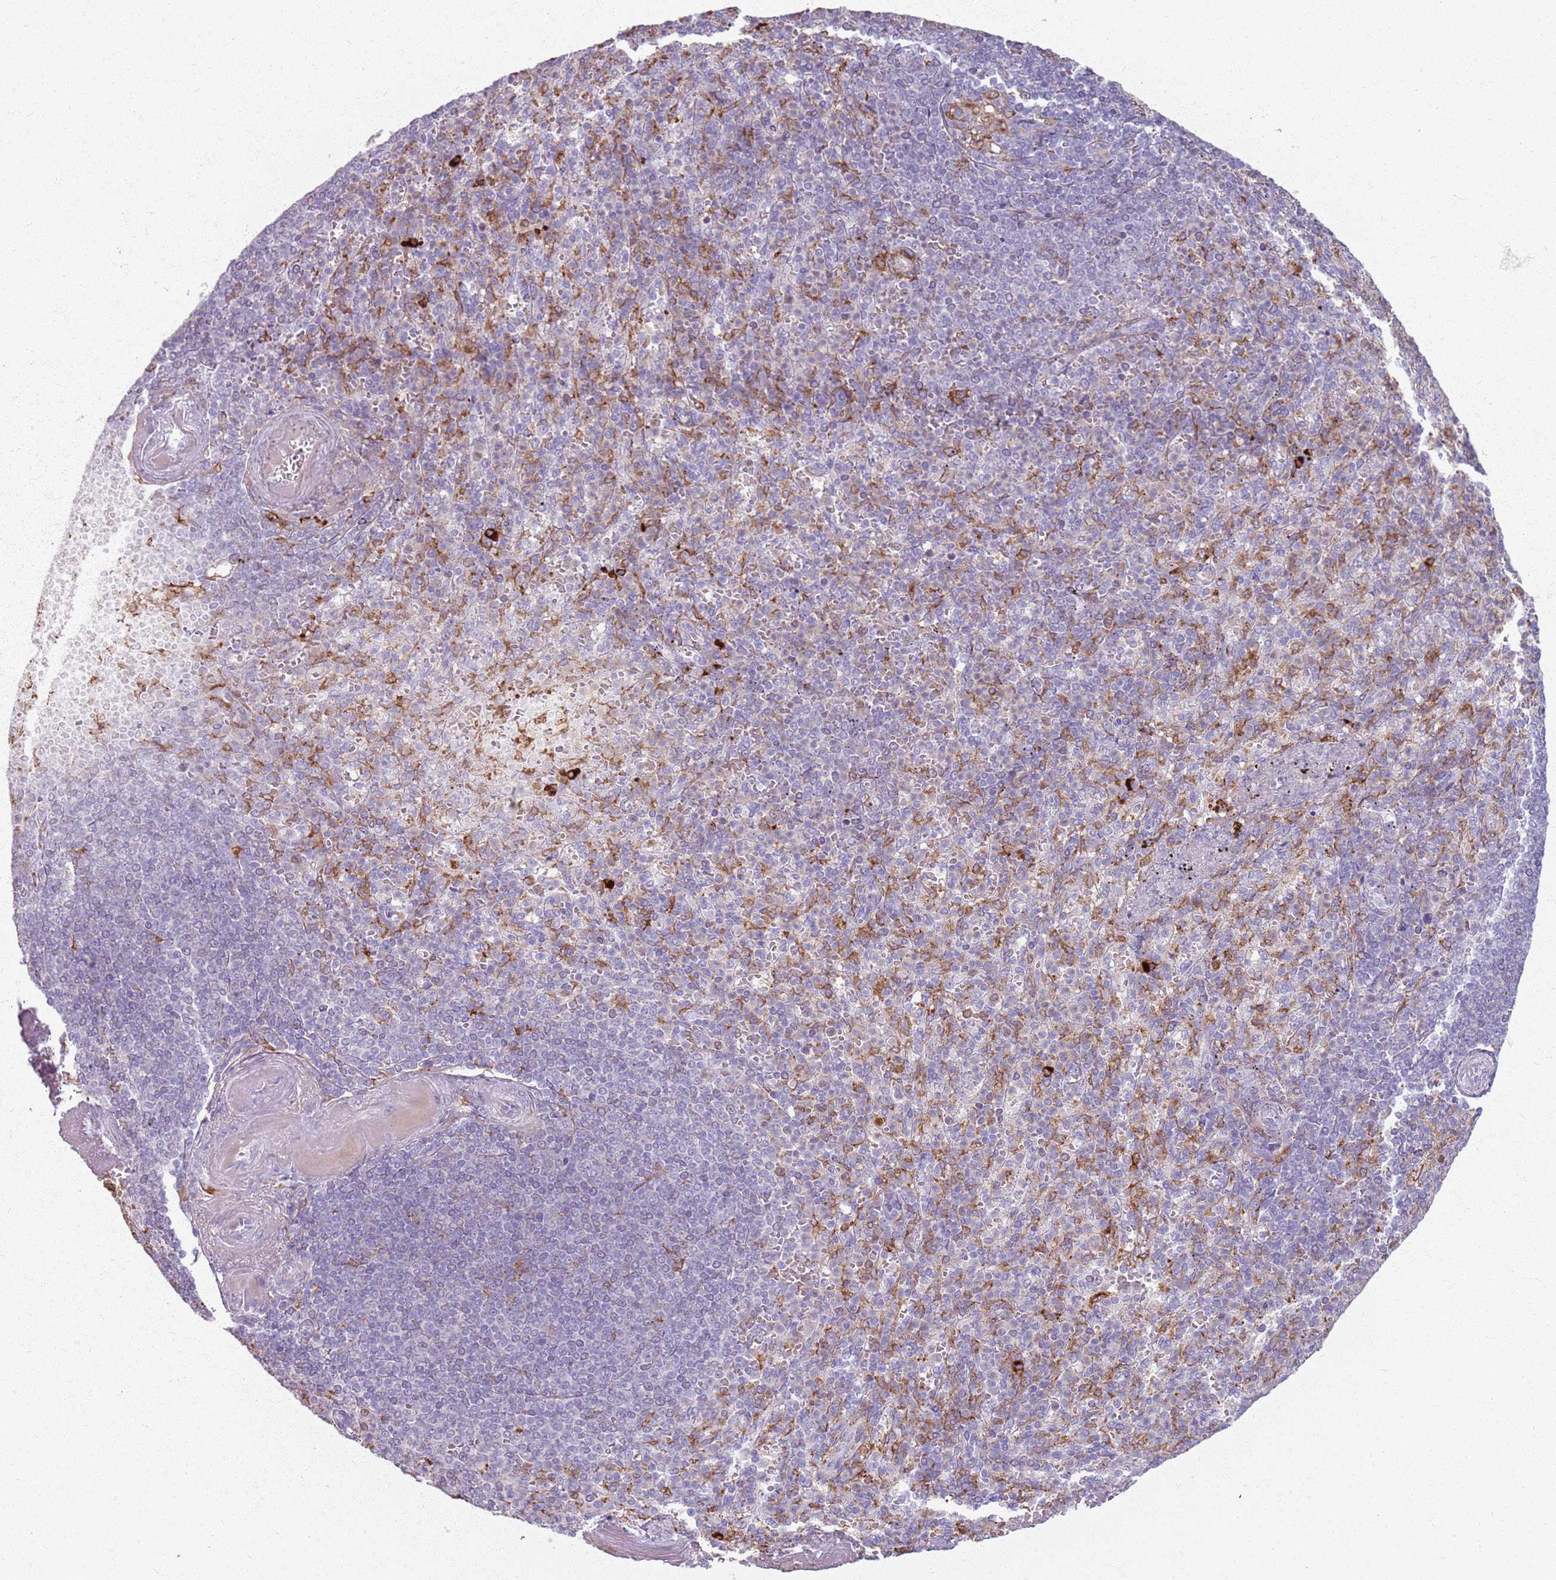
{"staining": {"intensity": "moderate", "quantity": "<25%", "location": "cytoplasmic/membranous"}, "tissue": "spleen", "cell_type": "Cells in red pulp", "image_type": "normal", "snomed": [{"axis": "morphology", "description": "Normal tissue, NOS"}, {"axis": "topography", "description": "Spleen"}], "caption": "Brown immunohistochemical staining in normal human spleen displays moderate cytoplasmic/membranous staining in about <25% of cells in red pulp.", "gene": "COLGALT1", "patient": {"sex": "female", "age": 74}}